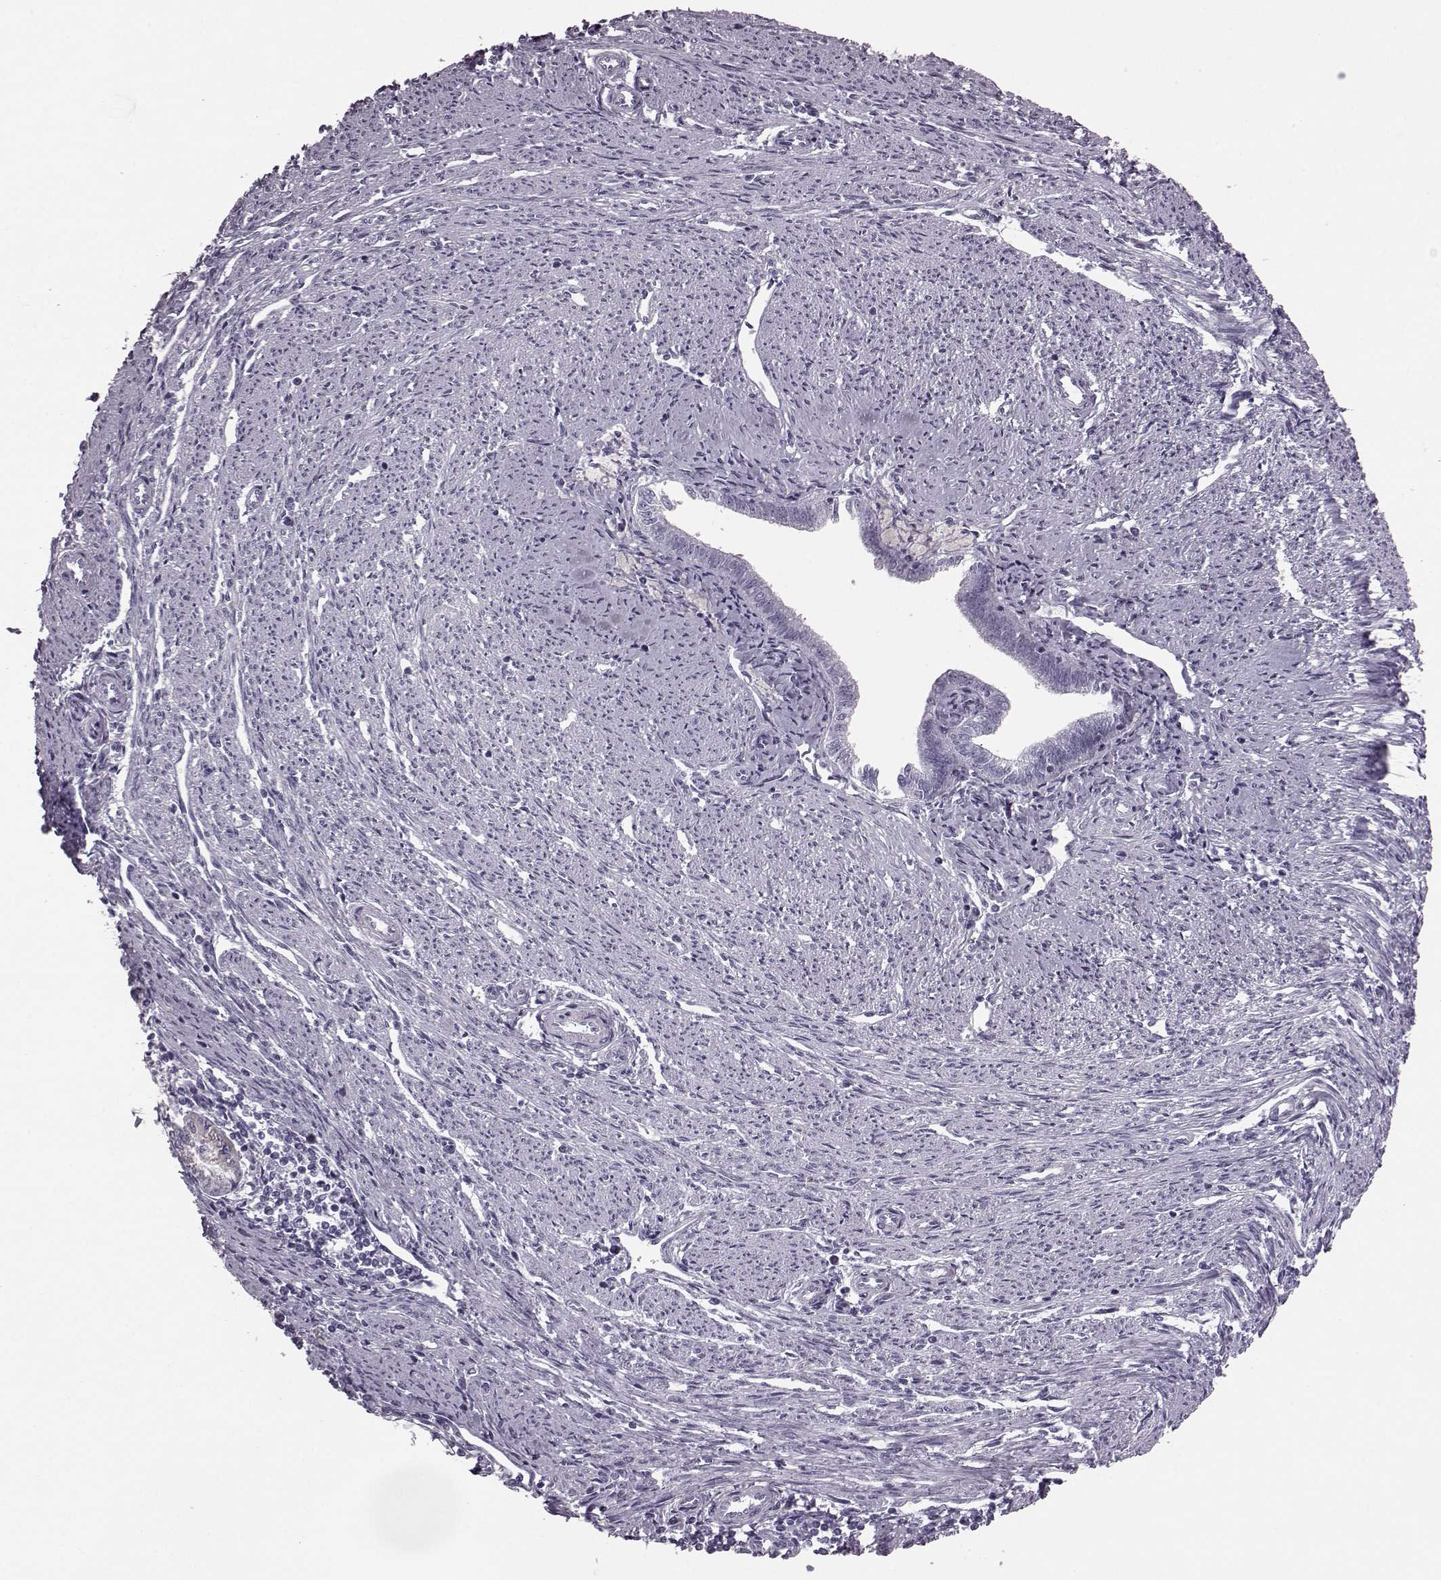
{"staining": {"intensity": "negative", "quantity": "none", "location": "none"}, "tissue": "endometrial cancer", "cell_type": "Tumor cells", "image_type": "cancer", "snomed": [{"axis": "morphology", "description": "Adenocarcinoma, NOS"}, {"axis": "topography", "description": "Endometrium"}], "caption": "This is an immunohistochemistry histopathology image of human adenocarcinoma (endometrial). There is no staining in tumor cells.", "gene": "JSRP1", "patient": {"sex": "female", "age": 79}}